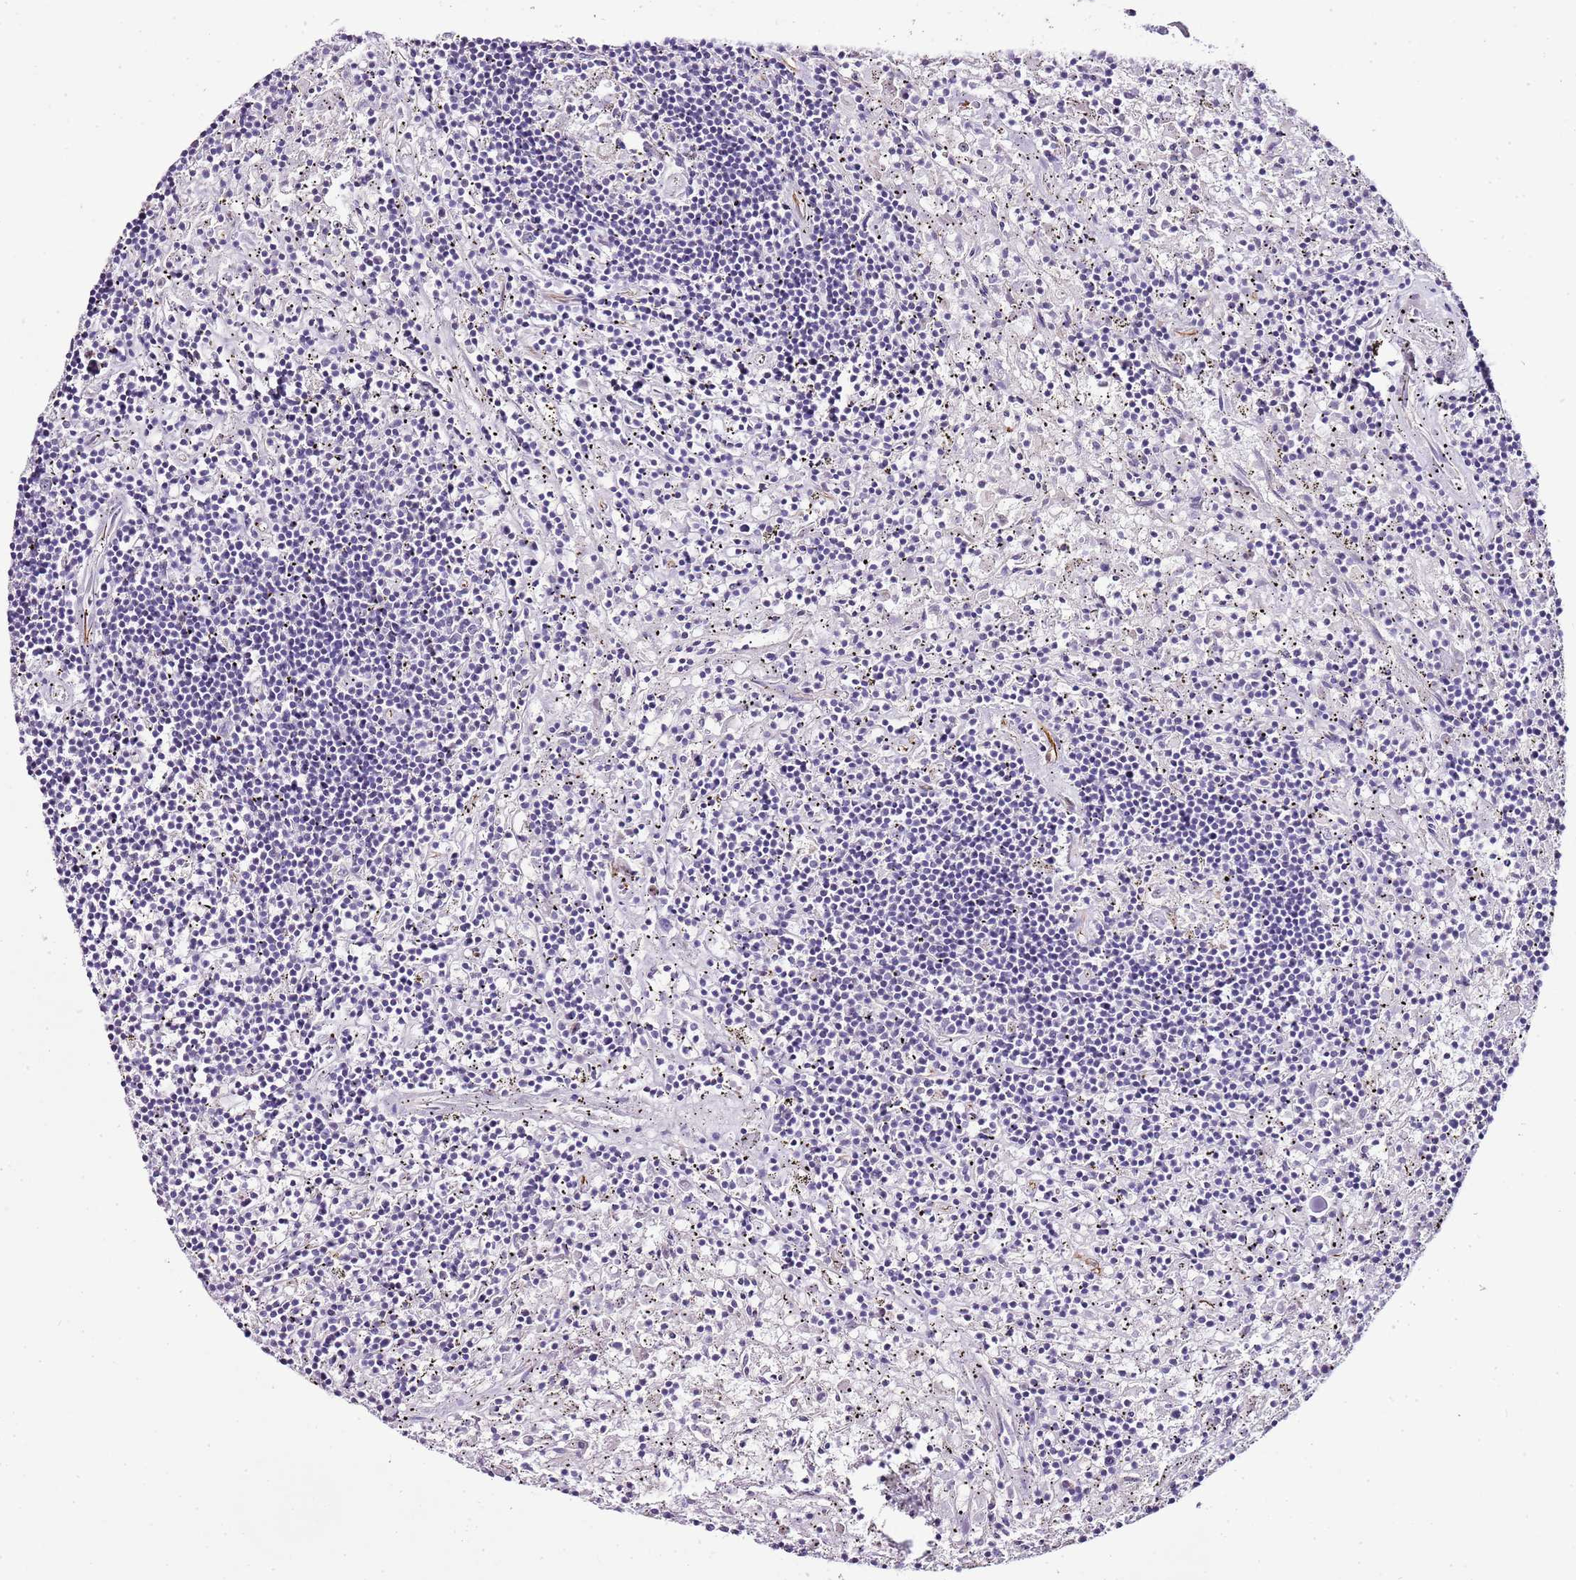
{"staining": {"intensity": "negative", "quantity": "none", "location": "none"}, "tissue": "lymphoma", "cell_type": "Tumor cells", "image_type": "cancer", "snomed": [{"axis": "morphology", "description": "Malignant lymphoma, non-Hodgkin's type, Low grade"}, {"axis": "topography", "description": "Spleen"}], "caption": "Tumor cells show no significant expression in low-grade malignant lymphoma, non-Hodgkin's type.", "gene": "ZNF786", "patient": {"sex": "male", "age": 76}}